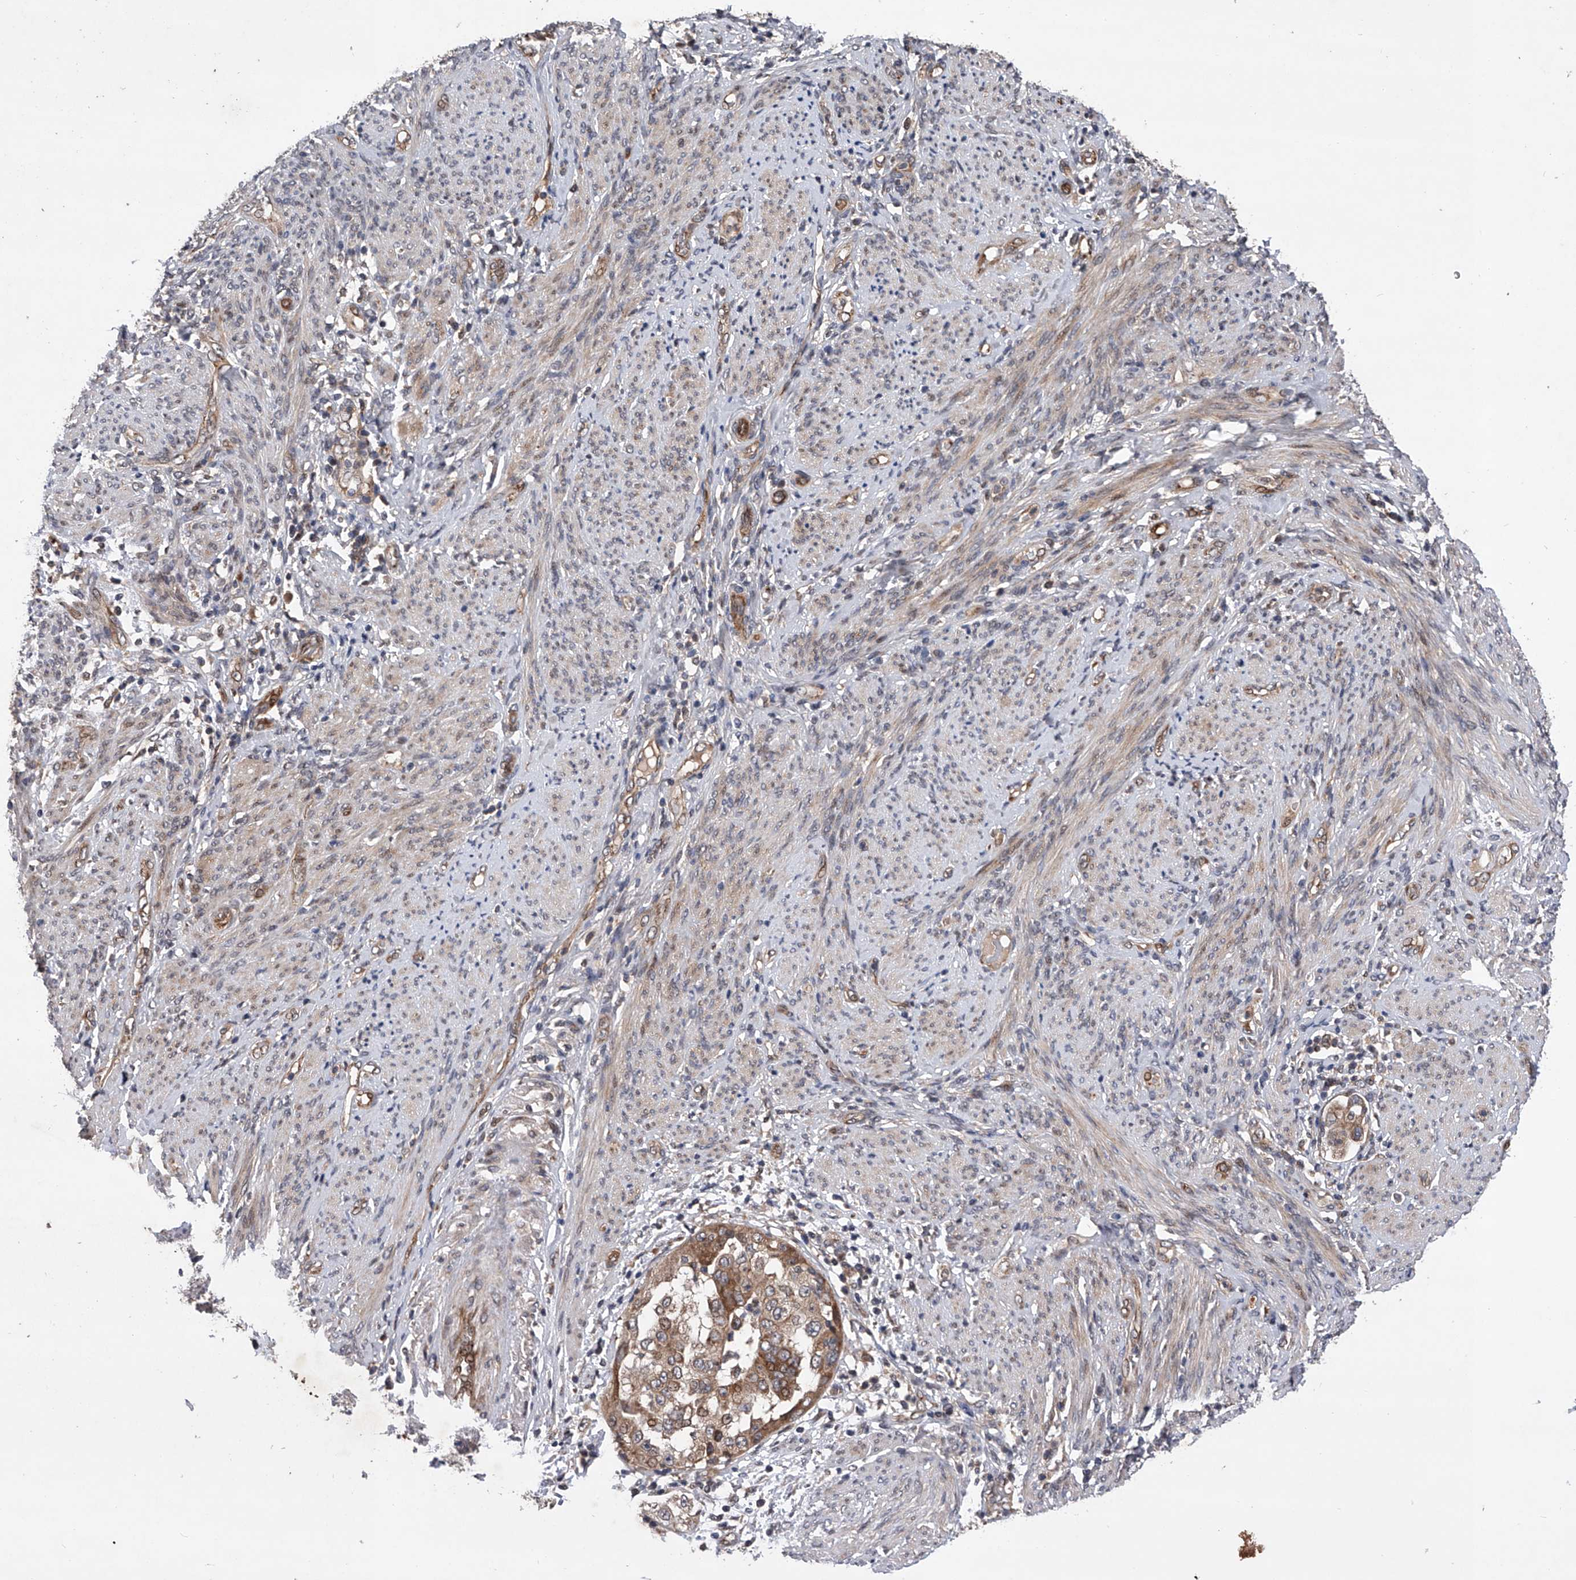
{"staining": {"intensity": "moderate", "quantity": ">75%", "location": "cytoplasmic/membranous"}, "tissue": "endometrial cancer", "cell_type": "Tumor cells", "image_type": "cancer", "snomed": [{"axis": "morphology", "description": "Adenocarcinoma, NOS"}, {"axis": "topography", "description": "Endometrium"}], "caption": "Tumor cells exhibit medium levels of moderate cytoplasmic/membranous positivity in approximately >75% of cells in endometrial cancer (adenocarcinoma). The protein is stained brown, and the nuclei are stained in blue (DAB (3,3'-diaminobenzidine) IHC with brightfield microscopy, high magnification).", "gene": "MAP3K11", "patient": {"sex": "female", "age": 85}}